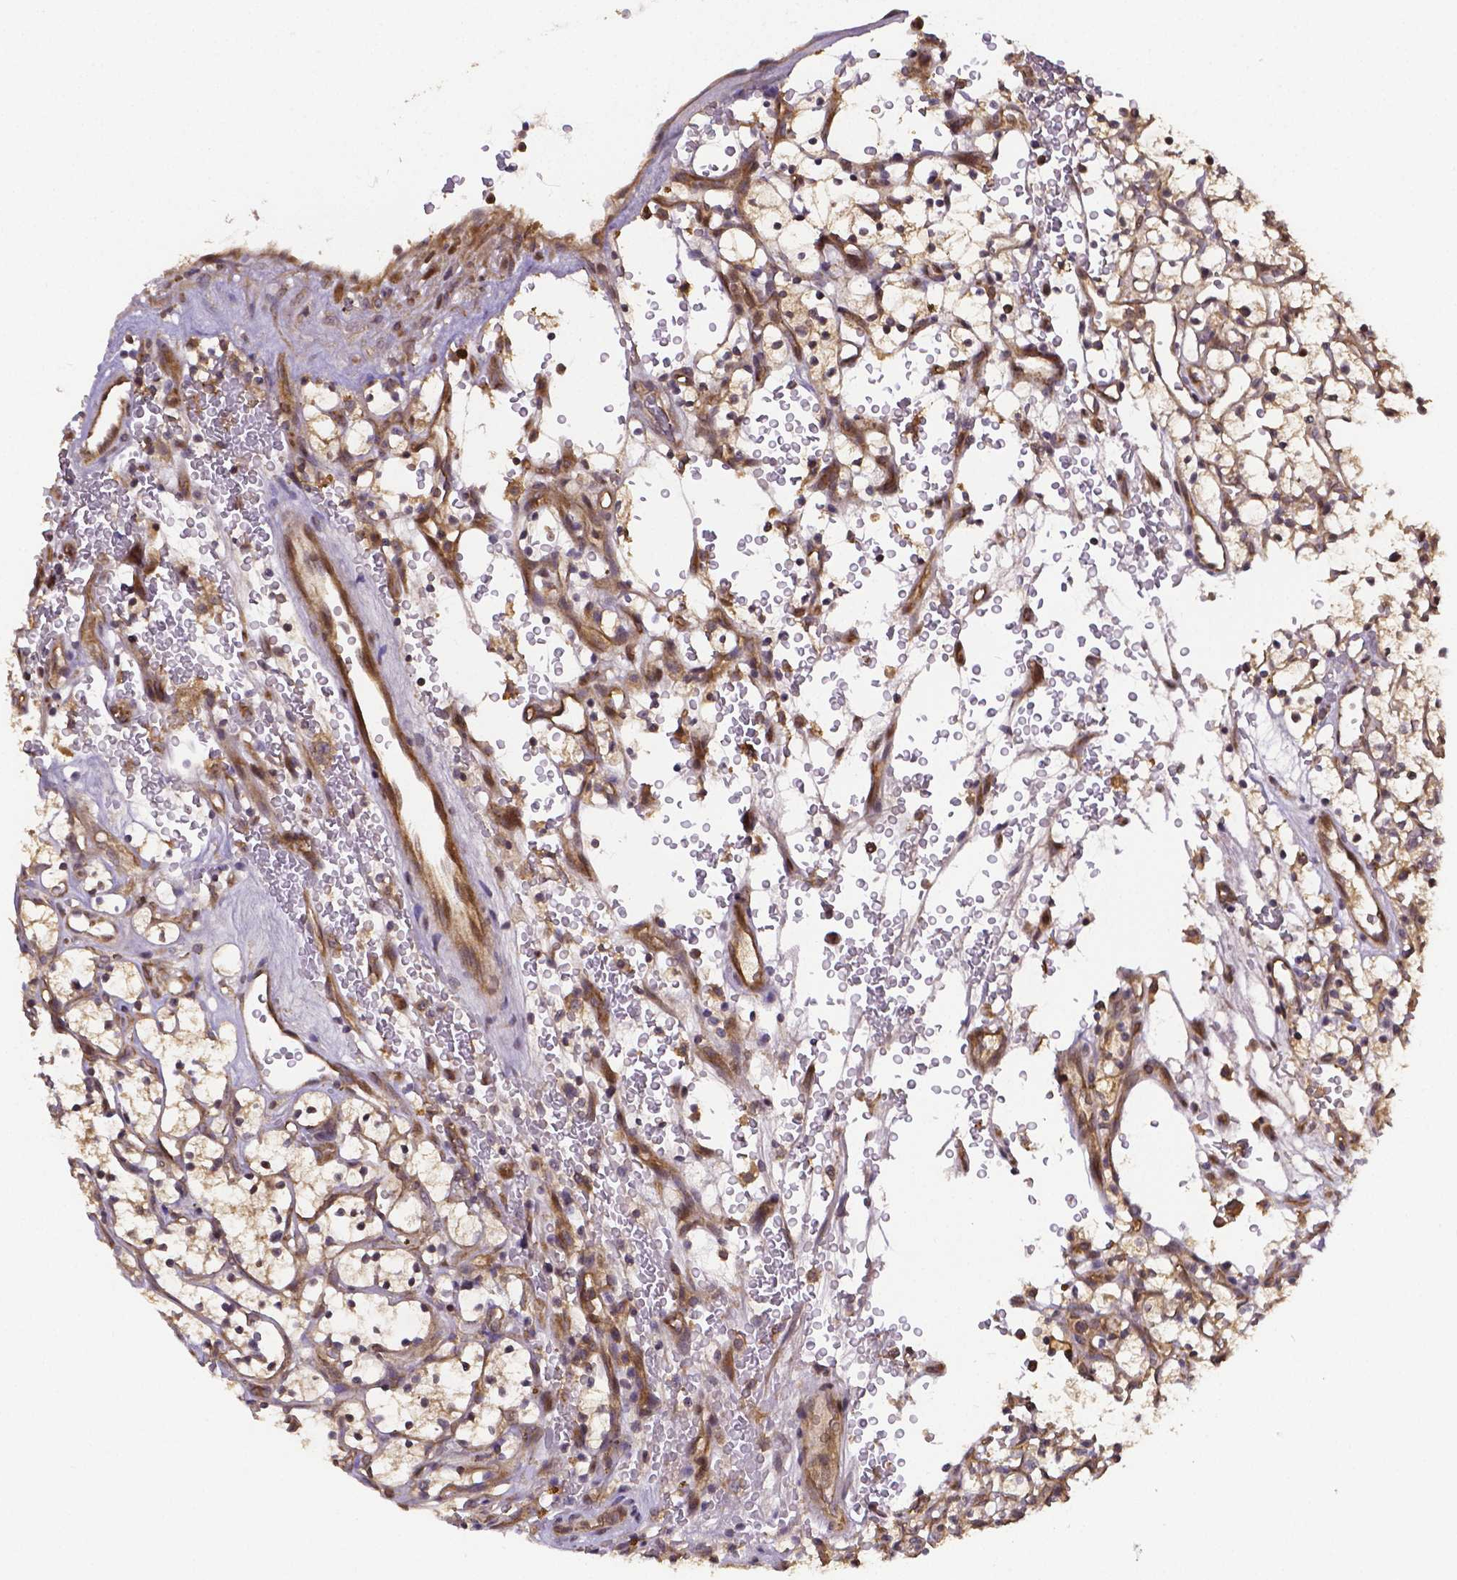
{"staining": {"intensity": "weak", "quantity": ">75%", "location": "cytoplasmic/membranous"}, "tissue": "renal cancer", "cell_type": "Tumor cells", "image_type": "cancer", "snomed": [{"axis": "morphology", "description": "Adenocarcinoma, NOS"}, {"axis": "topography", "description": "Kidney"}], "caption": "Protein analysis of adenocarcinoma (renal) tissue displays weak cytoplasmic/membranous positivity in about >75% of tumor cells.", "gene": "RNF123", "patient": {"sex": "female", "age": 64}}